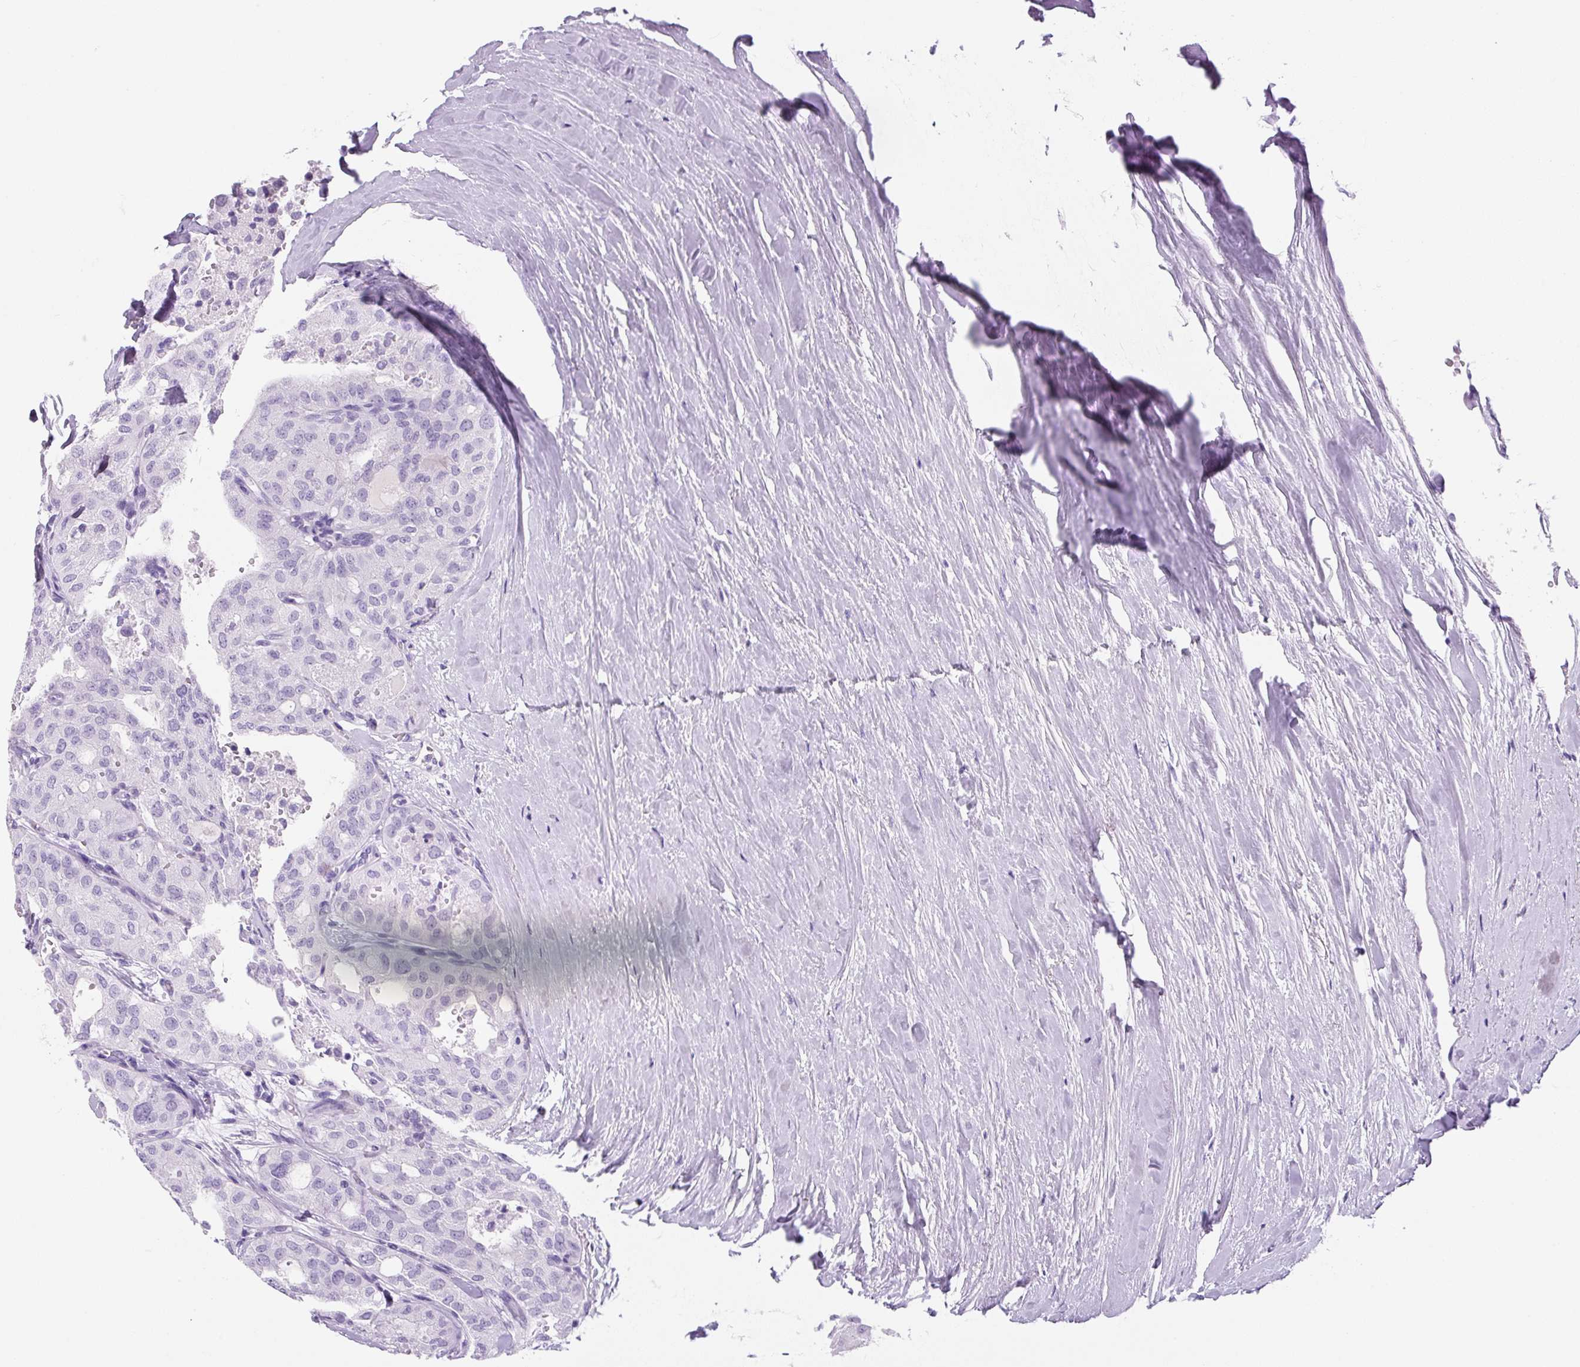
{"staining": {"intensity": "negative", "quantity": "none", "location": "none"}, "tissue": "thyroid cancer", "cell_type": "Tumor cells", "image_type": "cancer", "snomed": [{"axis": "morphology", "description": "Follicular adenoma carcinoma, NOS"}, {"axis": "topography", "description": "Thyroid gland"}], "caption": "This is a micrograph of immunohistochemistry staining of thyroid cancer, which shows no expression in tumor cells. Brightfield microscopy of IHC stained with DAB (3,3'-diaminobenzidine) (brown) and hematoxylin (blue), captured at high magnification.", "gene": "PRRT1", "patient": {"sex": "male", "age": 75}}